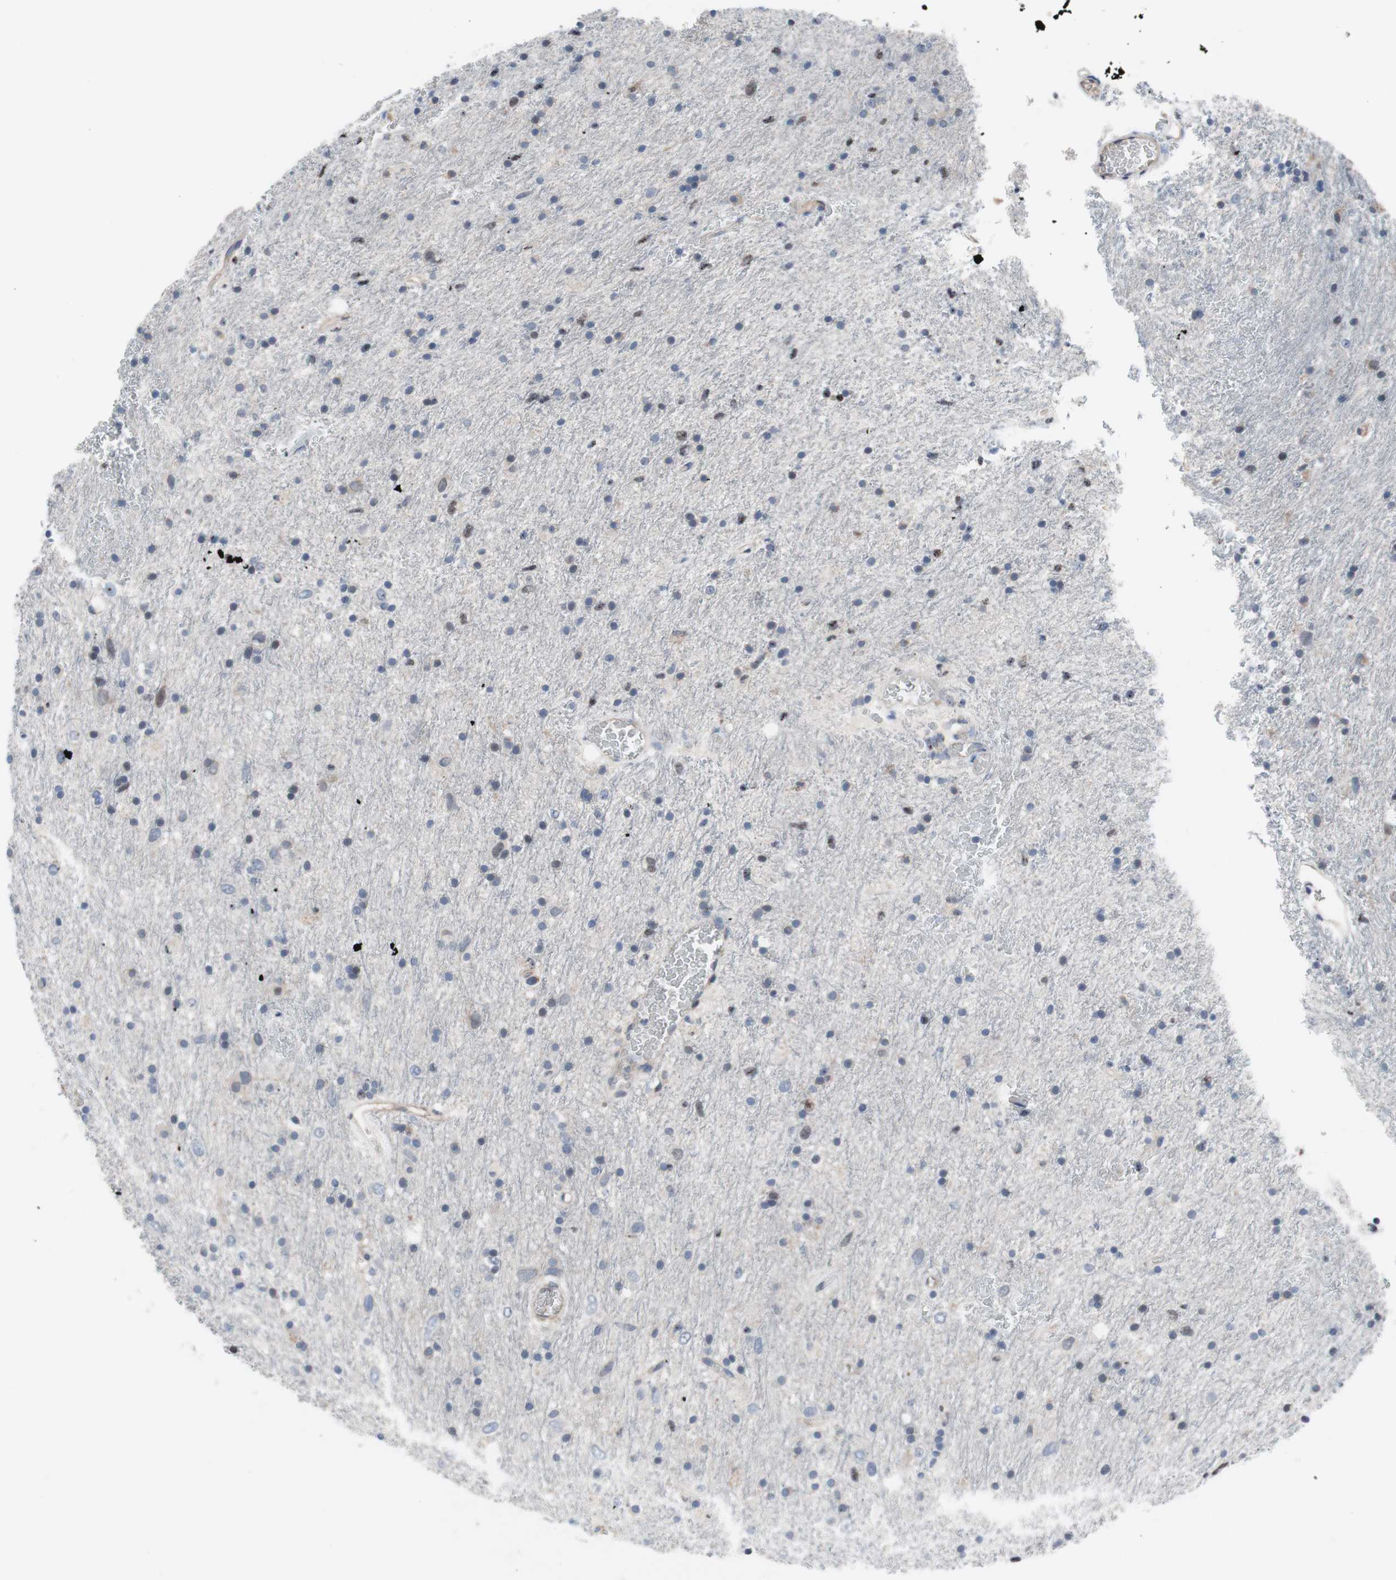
{"staining": {"intensity": "negative", "quantity": "none", "location": "none"}, "tissue": "glioma", "cell_type": "Tumor cells", "image_type": "cancer", "snomed": [{"axis": "morphology", "description": "Glioma, malignant, Low grade"}, {"axis": "topography", "description": "Brain"}], "caption": "A histopathology image of malignant low-grade glioma stained for a protein shows no brown staining in tumor cells.", "gene": "KANSL1", "patient": {"sex": "male", "age": 77}}